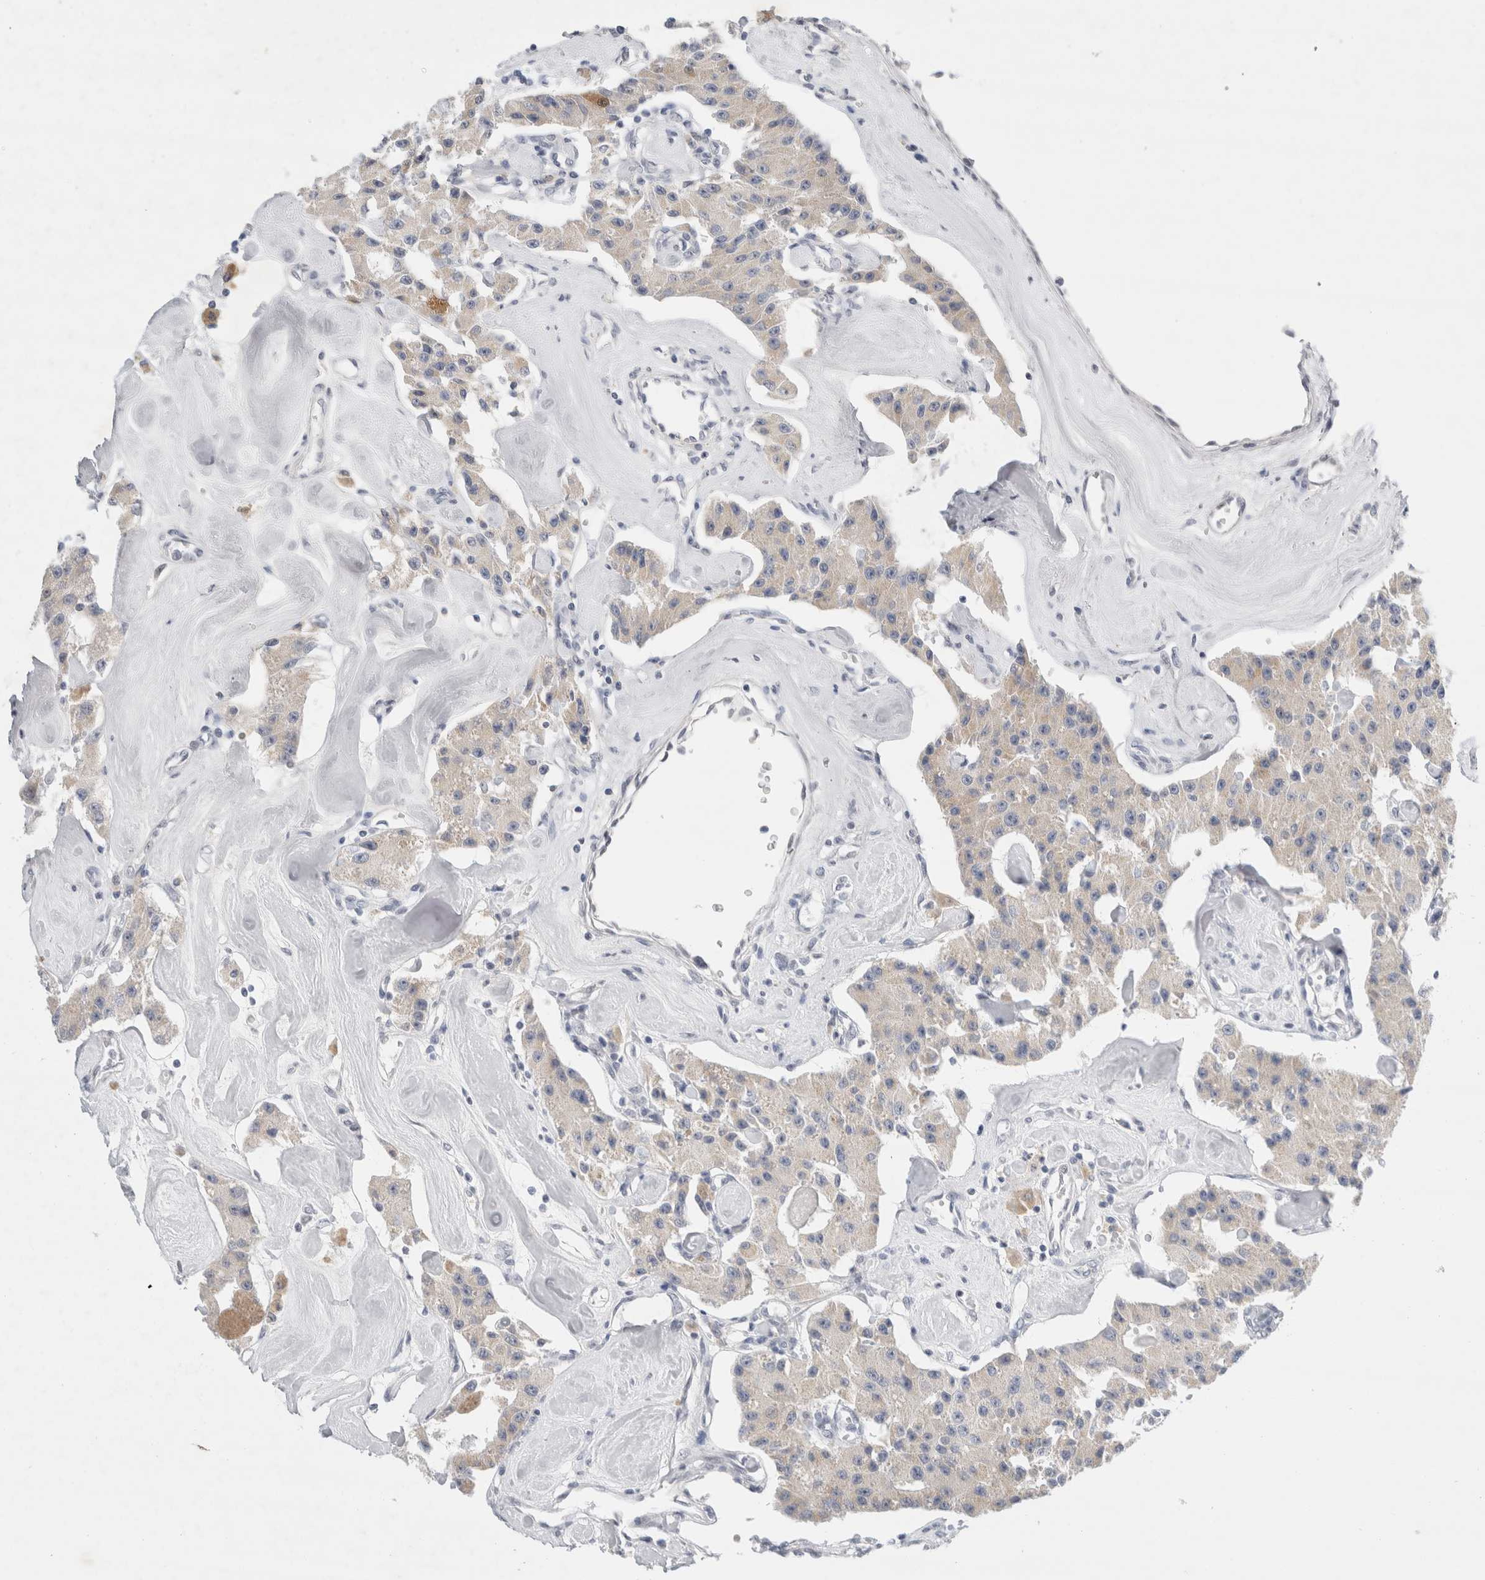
{"staining": {"intensity": "weak", "quantity": "<25%", "location": "cytoplasmic/membranous"}, "tissue": "carcinoid", "cell_type": "Tumor cells", "image_type": "cancer", "snomed": [{"axis": "morphology", "description": "Carcinoid, malignant, NOS"}, {"axis": "topography", "description": "Pancreas"}], "caption": "Immunohistochemistry (IHC) micrograph of carcinoid (malignant) stained for a protein (brown), which shows no positivity in tumor cells.", "gene": "SLC22A12", "patient": {"sex": "male", "age": 41}}